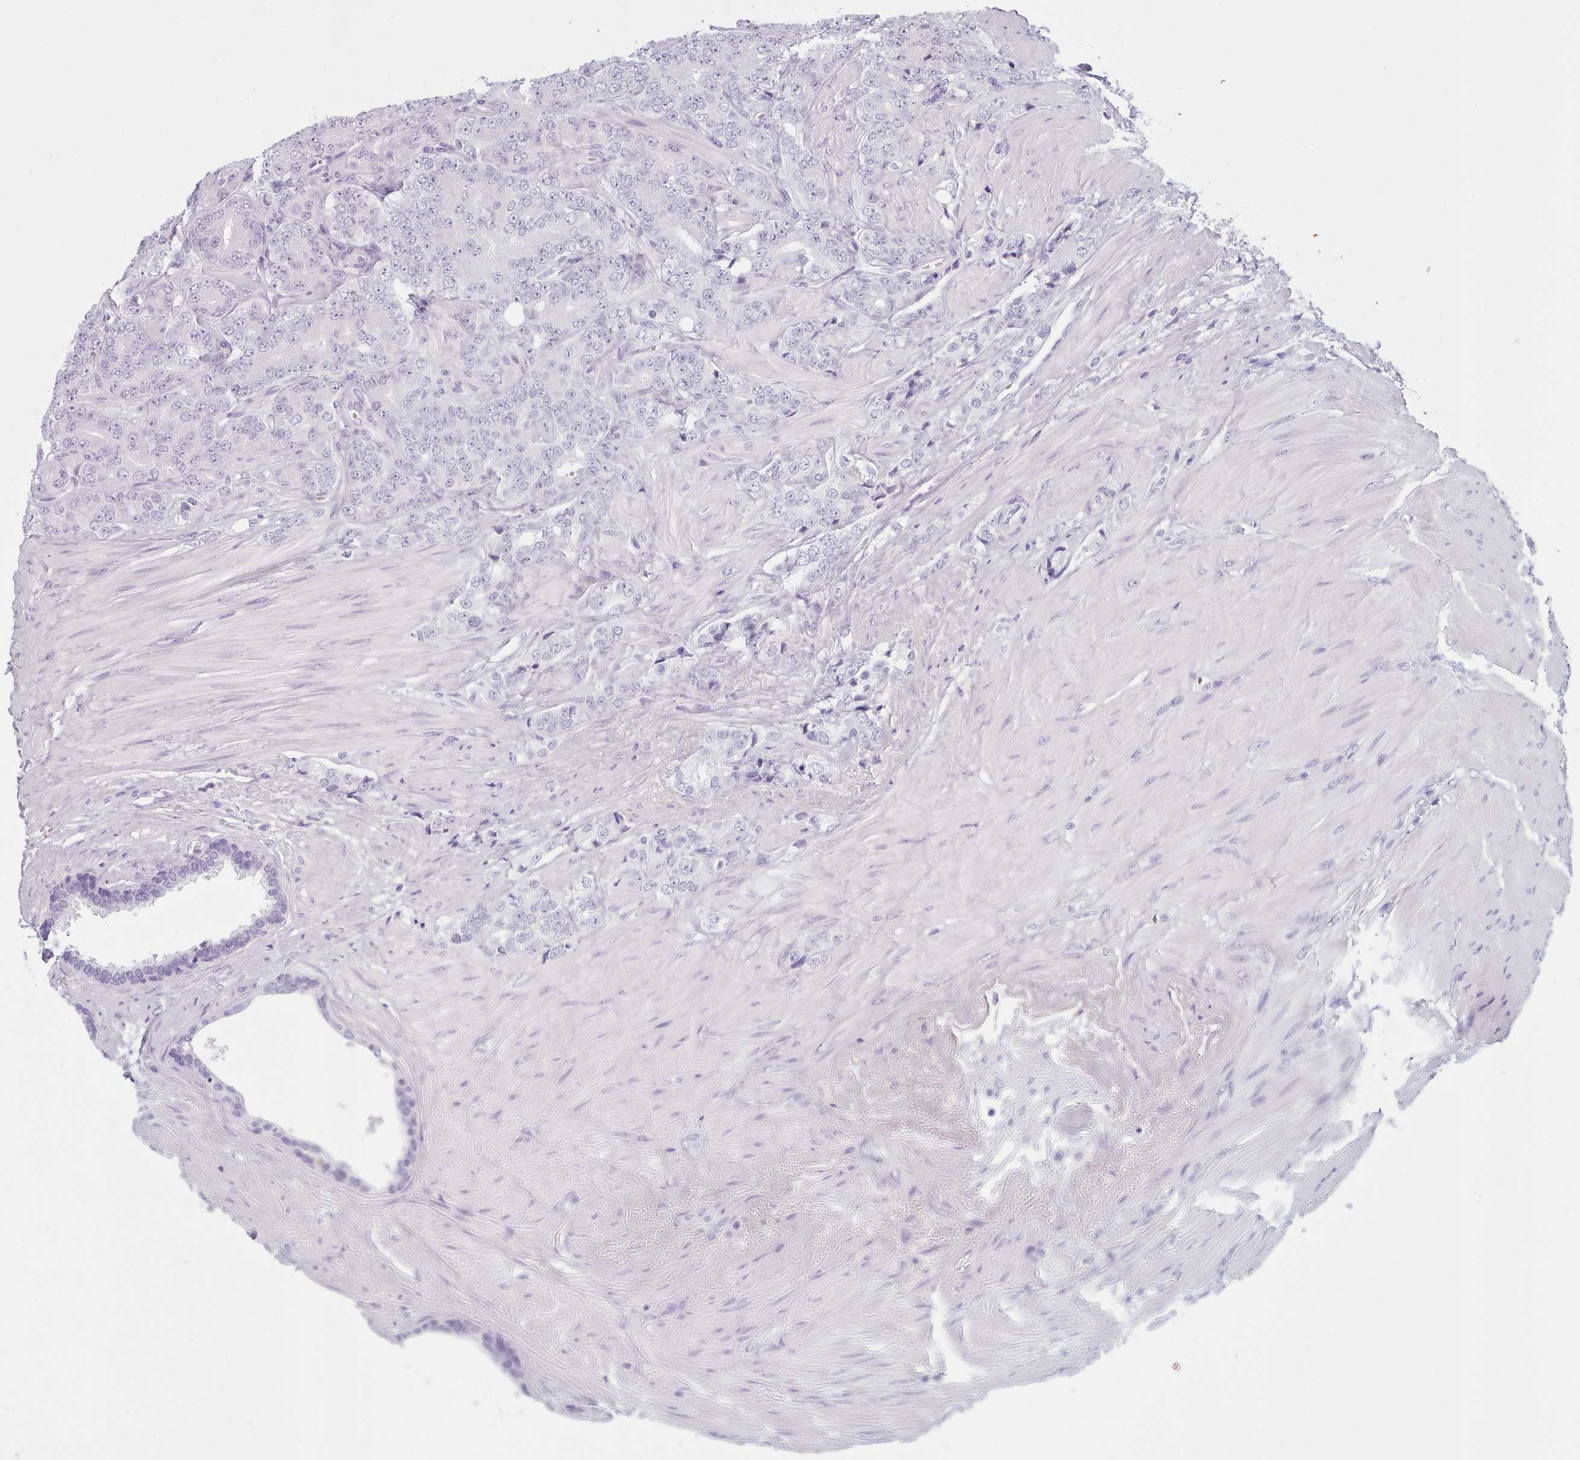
{"staining": {"intensity": "negative", "quantity": "none", "location": "none"}, "tissue": "prostate cancer", "cell_type": "Tumor cells", "image_type": "cancer", "snomed": [{"axis": "morphology", "description": "Adenocarcinoma, High grade"}, {"axis": "topography", "description": "Prostate"}], "caption": "This is a micrograph of immunohistochemistry staining of prostate cancer (high-grade adenocarcinoma), which shows no positivity in tumor cells. (Brightfield microscopy of DAB (3,3'-diaminobenzidine) immunohistochemistry at high magnification).", "gene": "ZNF43", "patient": {"sex": "male", "age": 62}}